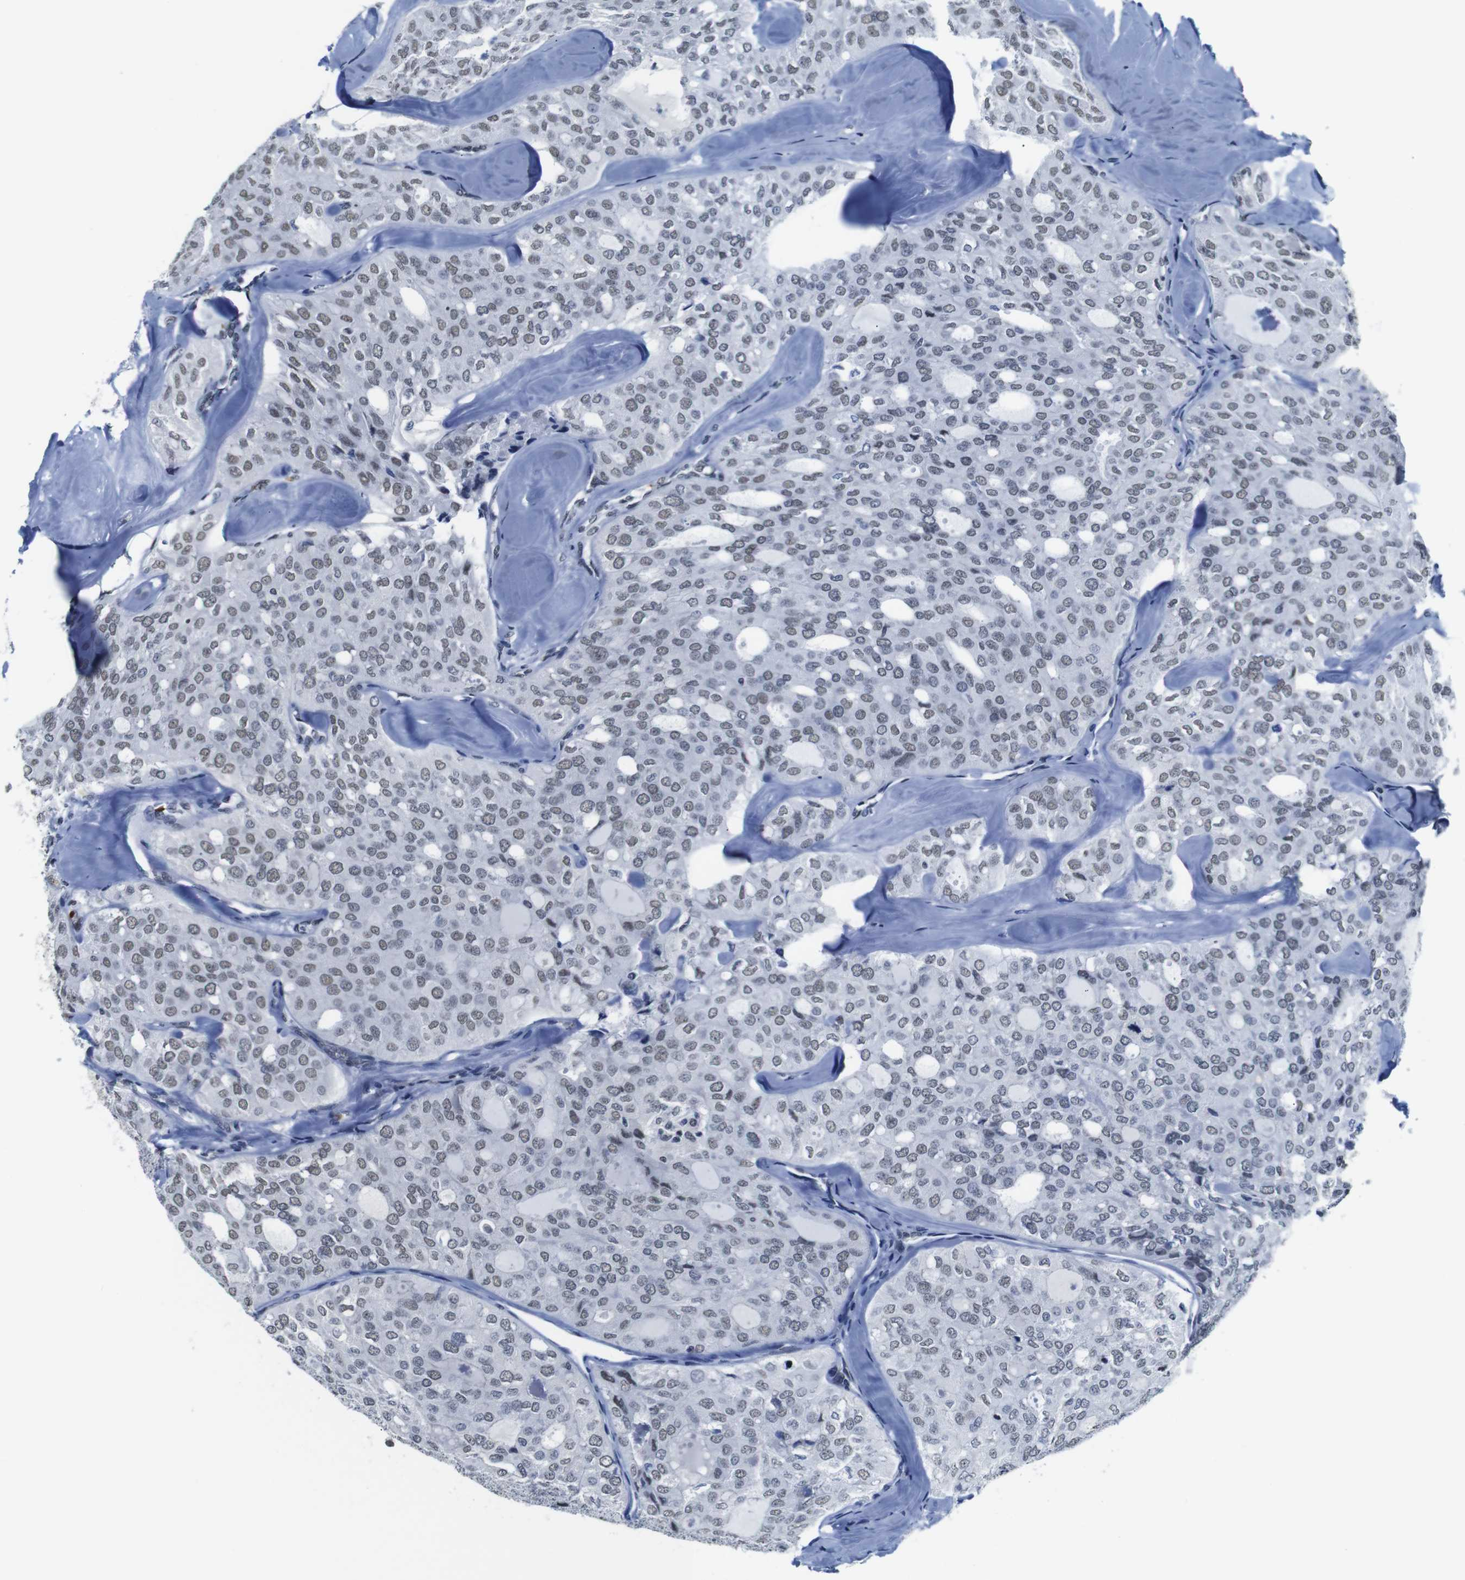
{"staining": {"intensity": "weak", "quantity": "25%-75%", "location": "nuclear"}, "tissue": "thyroid cancer", "cell_type": "Tumor cells", "image_type": "cancer", "snomed": [{"axis": "morphology", "description": "Follicular adenoma carcinoma, NOS"}, {"axis": "topography", "description": "Thyroid gland"}], "caption": "Immunohistochemical staining of human thyroid cancer (follicular adenoma carcinoma) shows weak nuclear protein positivity in about 25%-75% of tumor cells.", "gene": "ILDR2", "patient": {"sex": "male", "age": 75}}